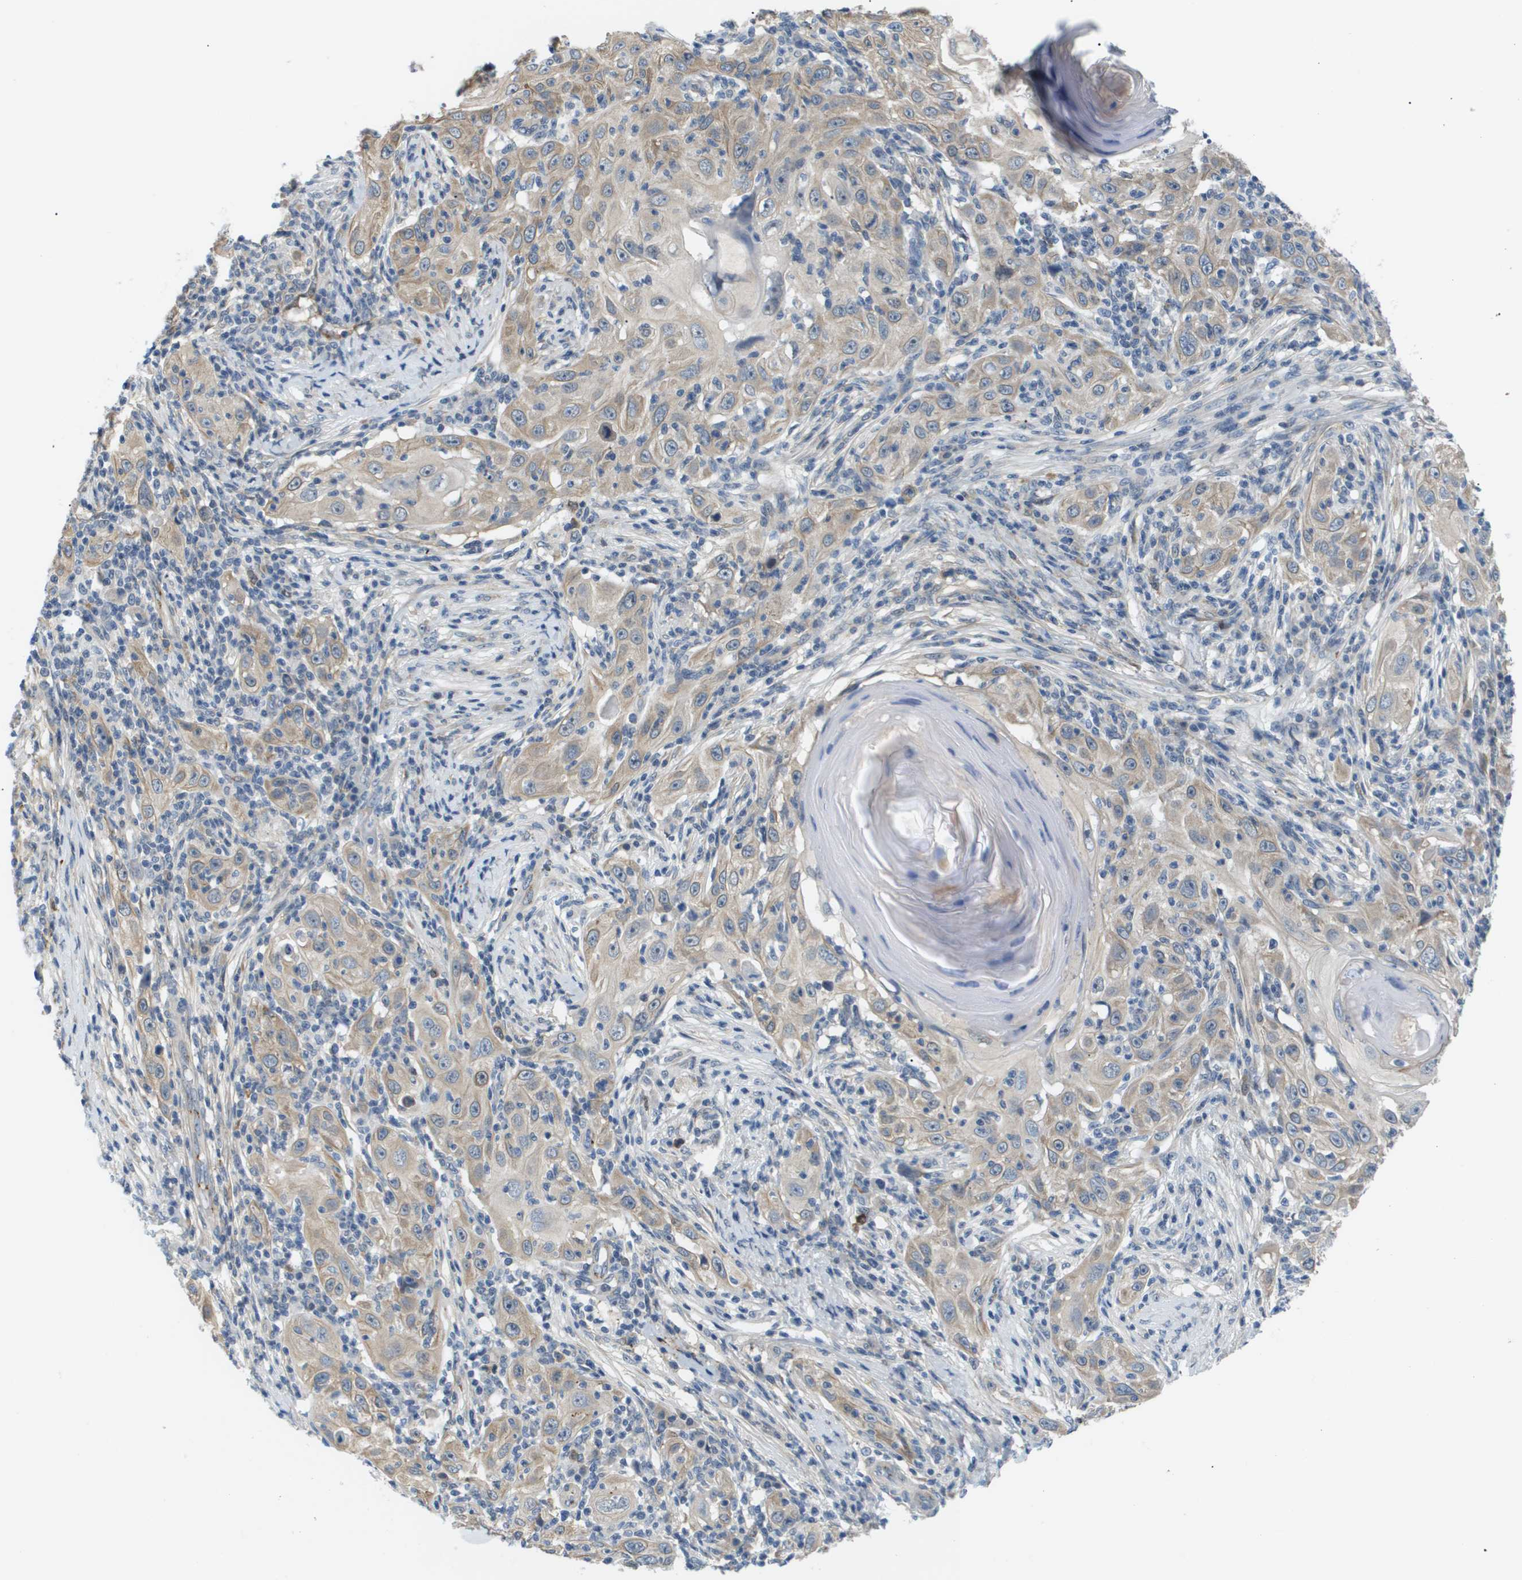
{"staining": {"intensity": "weak", "quantity": "25%-75%", "location": "cytoplasmic/membranous"}, "tissue": "skin cancer", "cell_type": "Tumor cells", "image_type": "cancer", "snomed": [{"axis": "morphology", "description": "Squamous cell carcinoma, NOS"}, {"axis": "topography", "description": "Skin"}], "caption": "The photomicrograph demonstrates a brown stain indicating the presence of a protein in the cytoplasmic/membranous of tumor cells in skin cancer. Using DAB (brown) and hematoxylin (blue) stains, captured at high magnification using brightfield microscopy.", "gene": "OTUD5", "patient": {"sex": "female", "age": 88}}